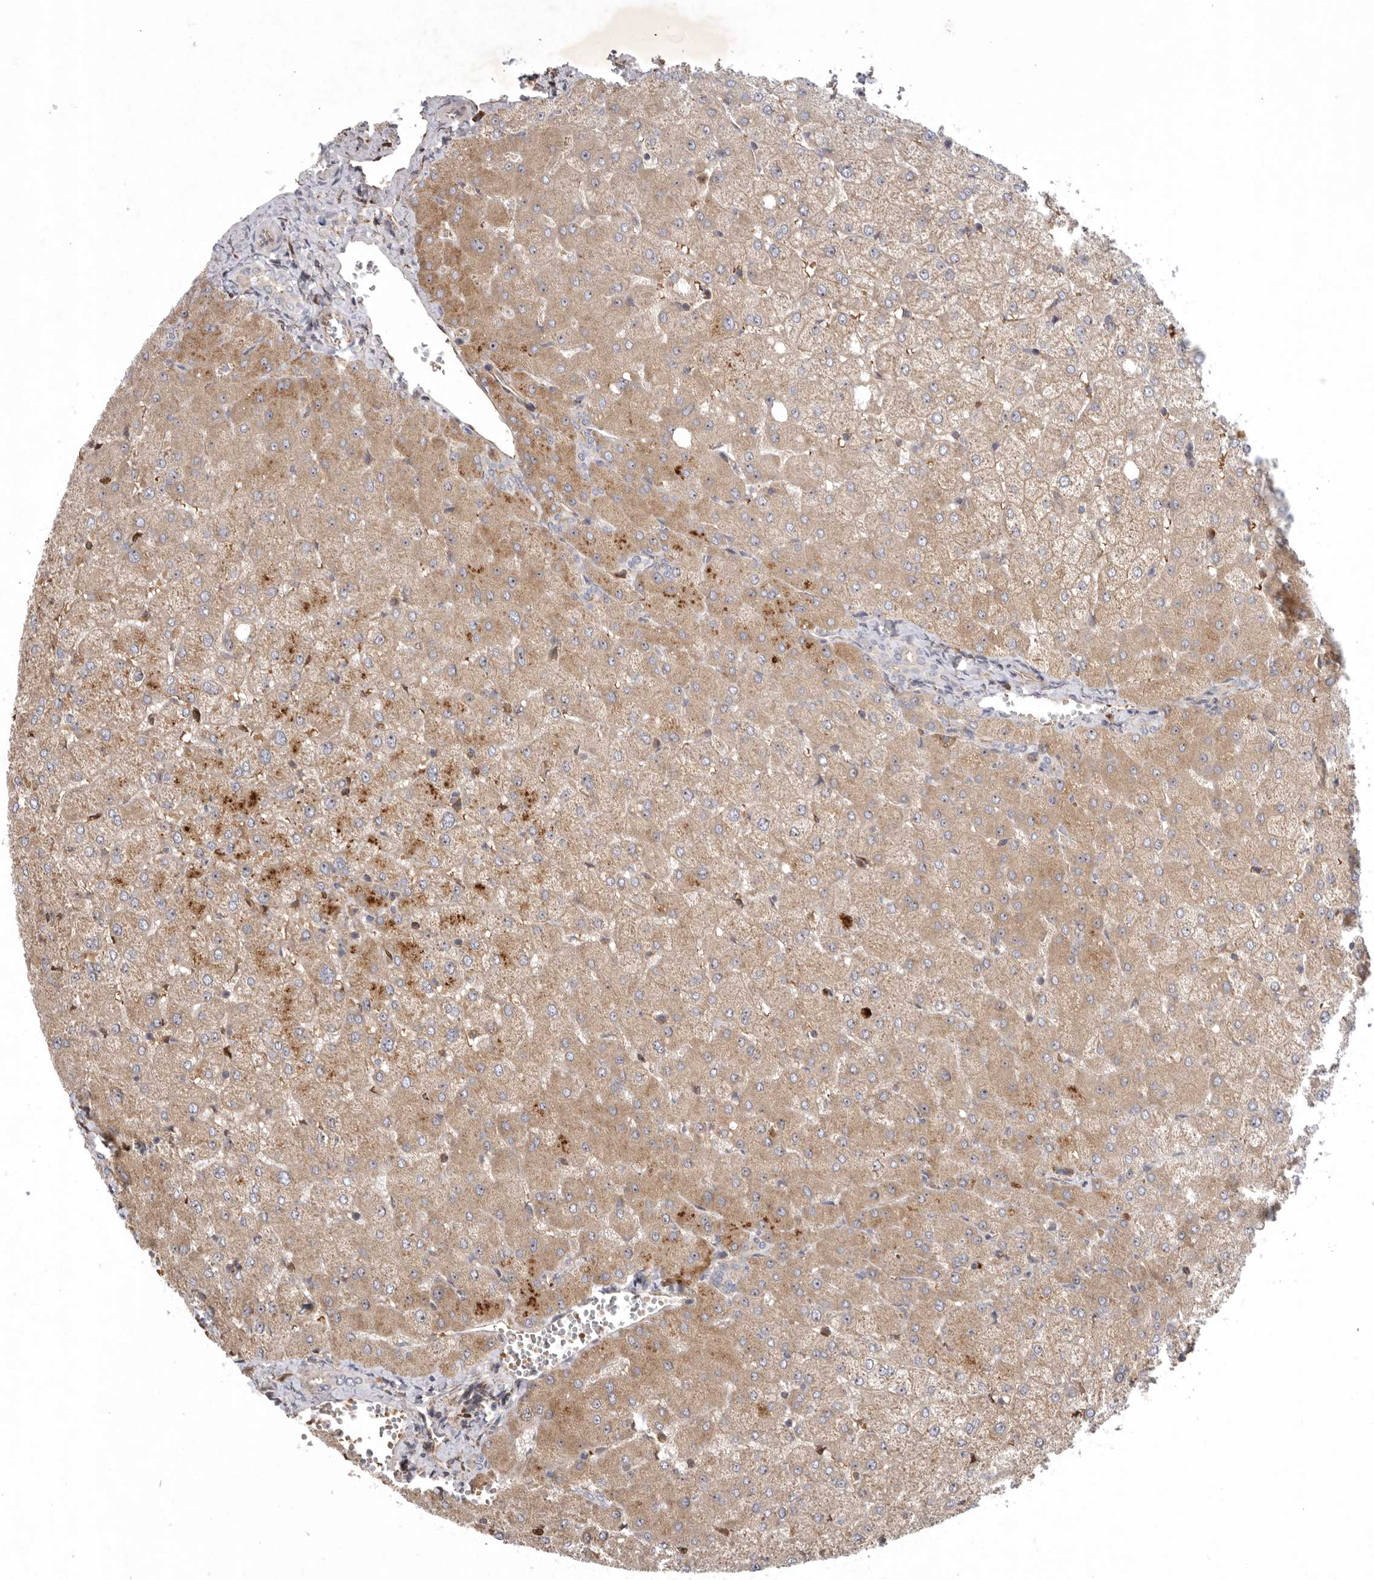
{"staining": {"intensity": "negative", "quantity": "none", "location": "none"}, "tissue": "liver", "cell_type": "Cholangiocytes", "image_type": "normal", "snomed": [{"axis": "morphology", "description": "Normal tissue, NOS"}, {"axis": "topography", "description": "Liver"}], "caption": "The image shows no significant staining in cholangiocytes of liver.", "gene": "KIF2B", "patient": {"sex": "female", "age": 54}}